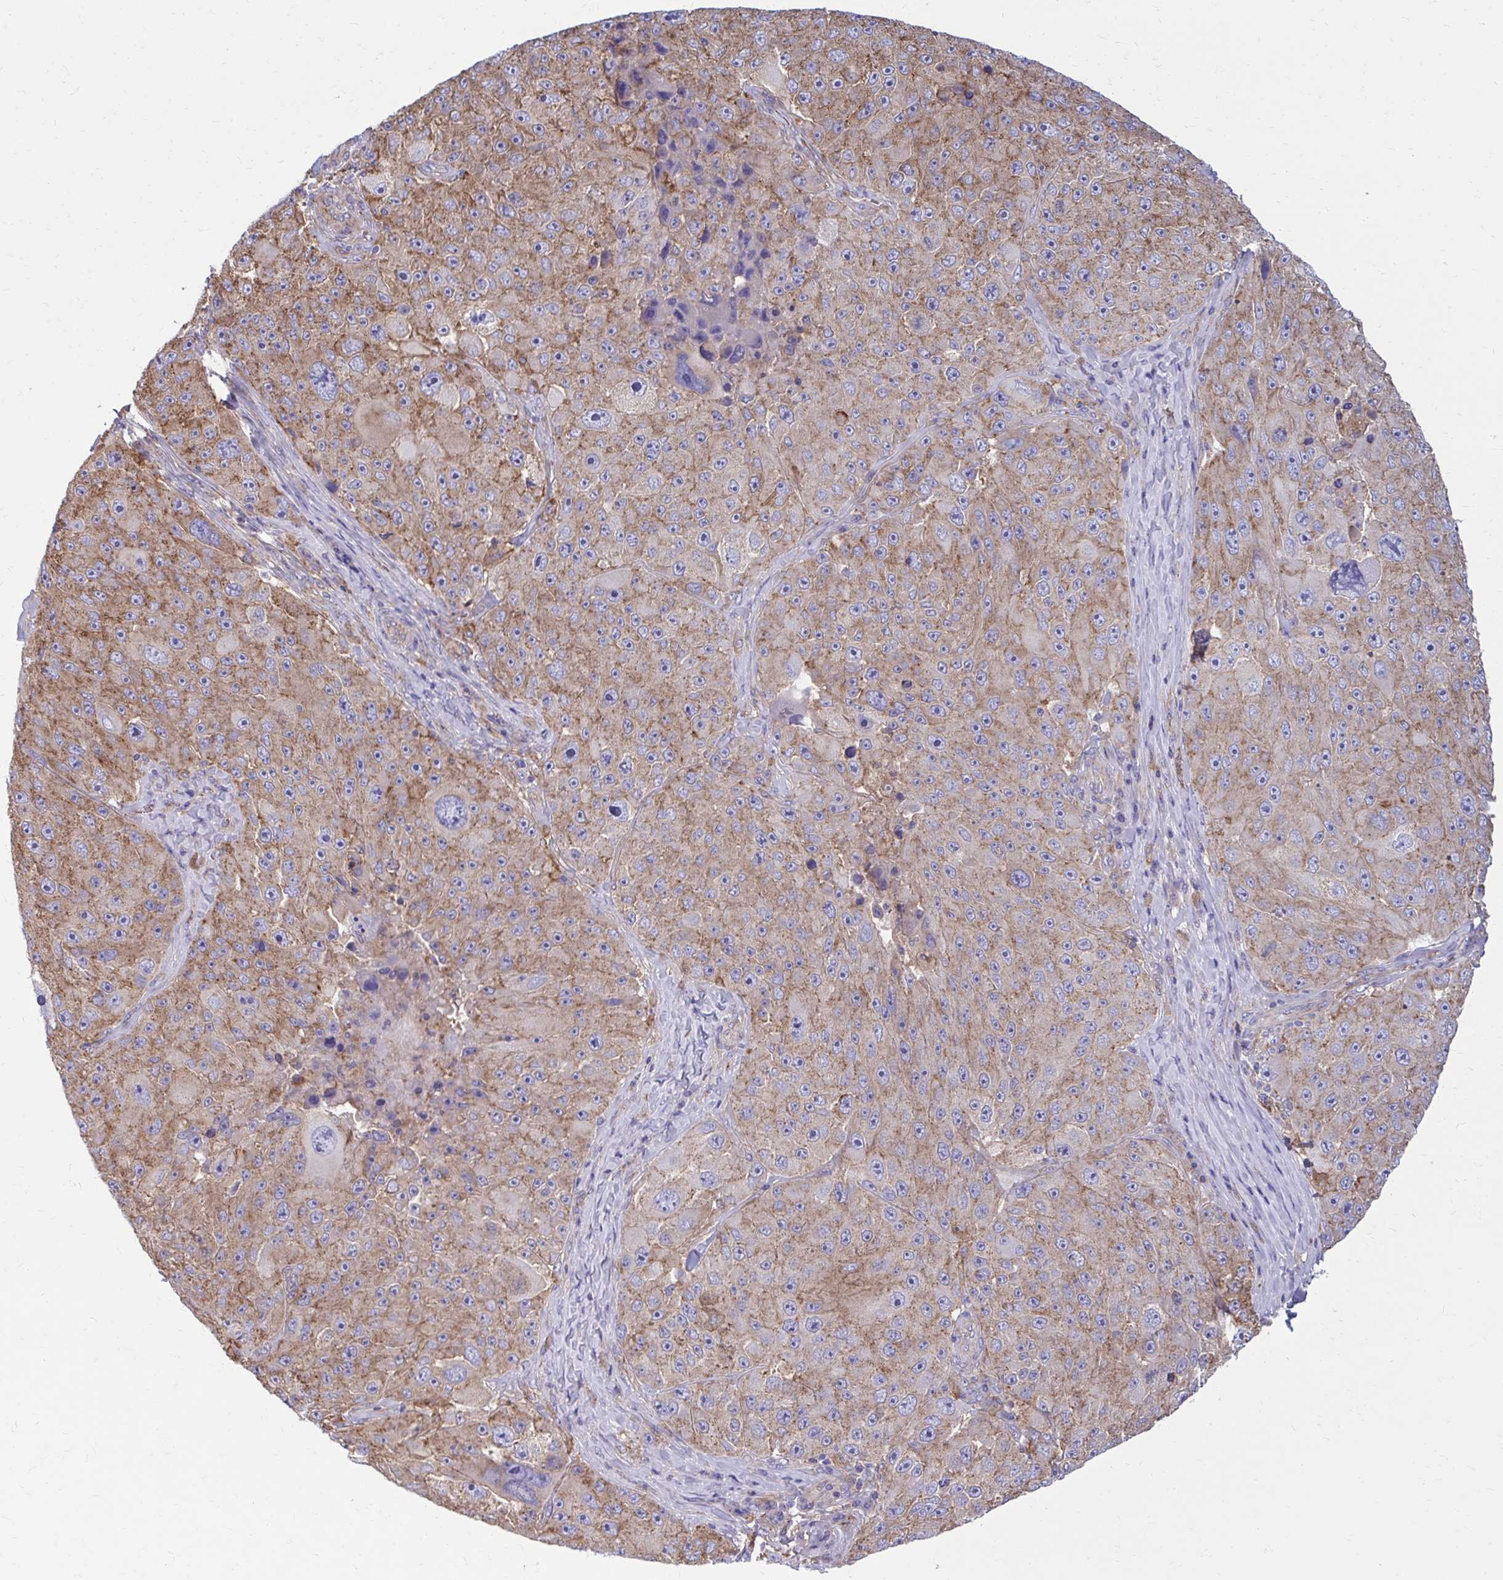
{"staining": {"intensity": "moderate", "quantity": "25%-75%", "location": "cytoplasmic/membranous"}, "tissue": "melanoma", "cell_type": "Tumor cells", "image_type": "cancer", "snomed": [{"axis": "morphology", "description": "Malignant melanoma, Metastatic site"}, {"axis": "topography", "description": "Lymph node"}], "caption": "Protein expression analysis of human melanoma reveals moderate cytoplasmic/membranous positivity in about 25%-75% of tumor cells. The staining was performed using DAB (3,3'-diaminobenzidine), with brown indicating positive protein expression. Nuclei are stained blue with hematoxylin.", "gene": "CLTA", "patient": {"sex": "male", "age": 62}}